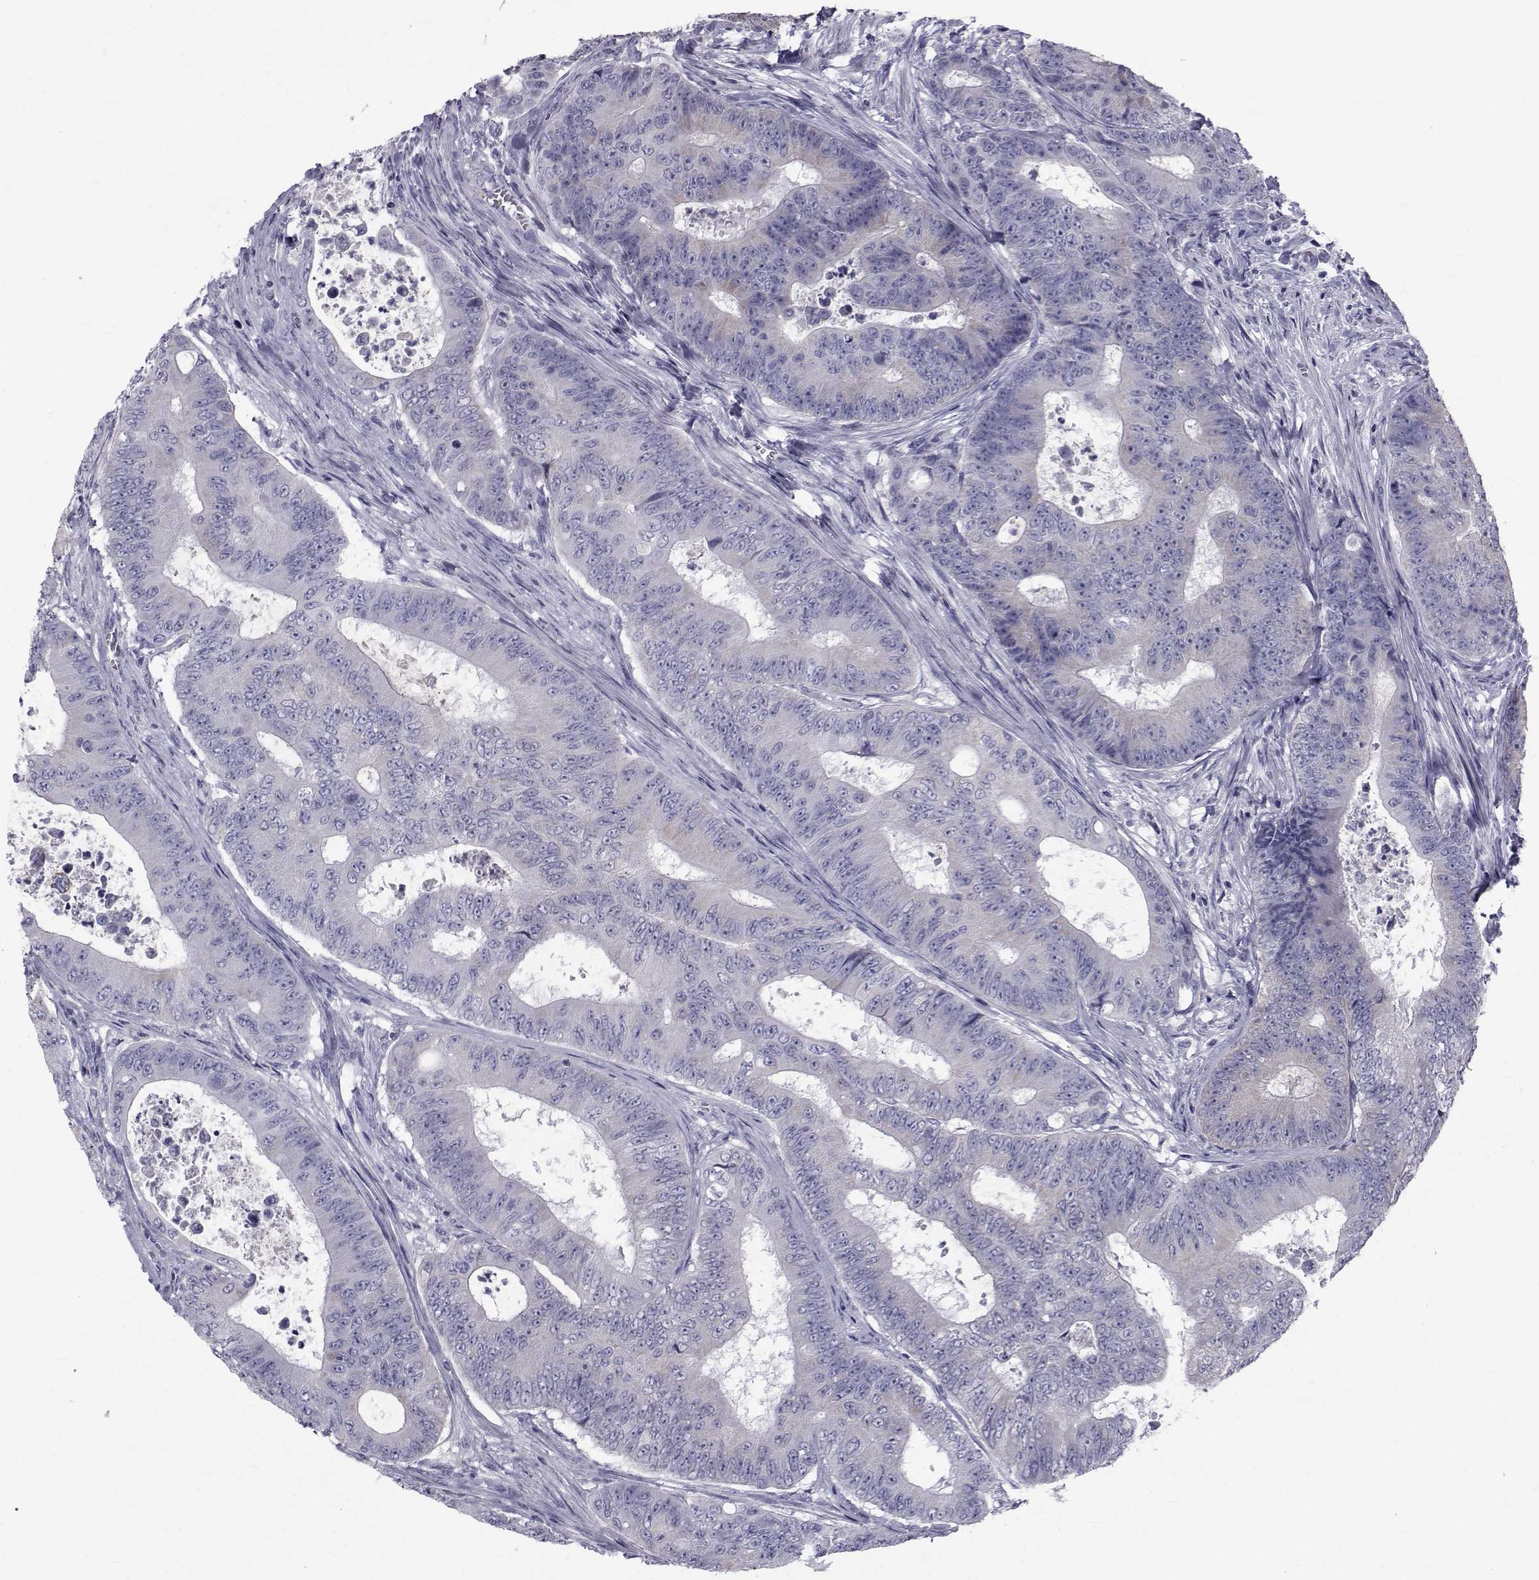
{"staining": {"intensity": "negative", "quantity": "none", "location": "none"}, "tissue": "colorectal cancer", "cell_type": "Tumor cells", "image_type": "cancer", "snomed": [{"axis": "morphology", "description": "Adenocarcinoma, NOS"}, {"axis": "topography", "description": "Colon"}], "caption": "DAB immunohistochemical staining of colorectal cancer (adenocarcinoma) displays no significant staining in tumor cells.", "gene": "FDXR", "patient": {"sex": "female", "age": 48}}